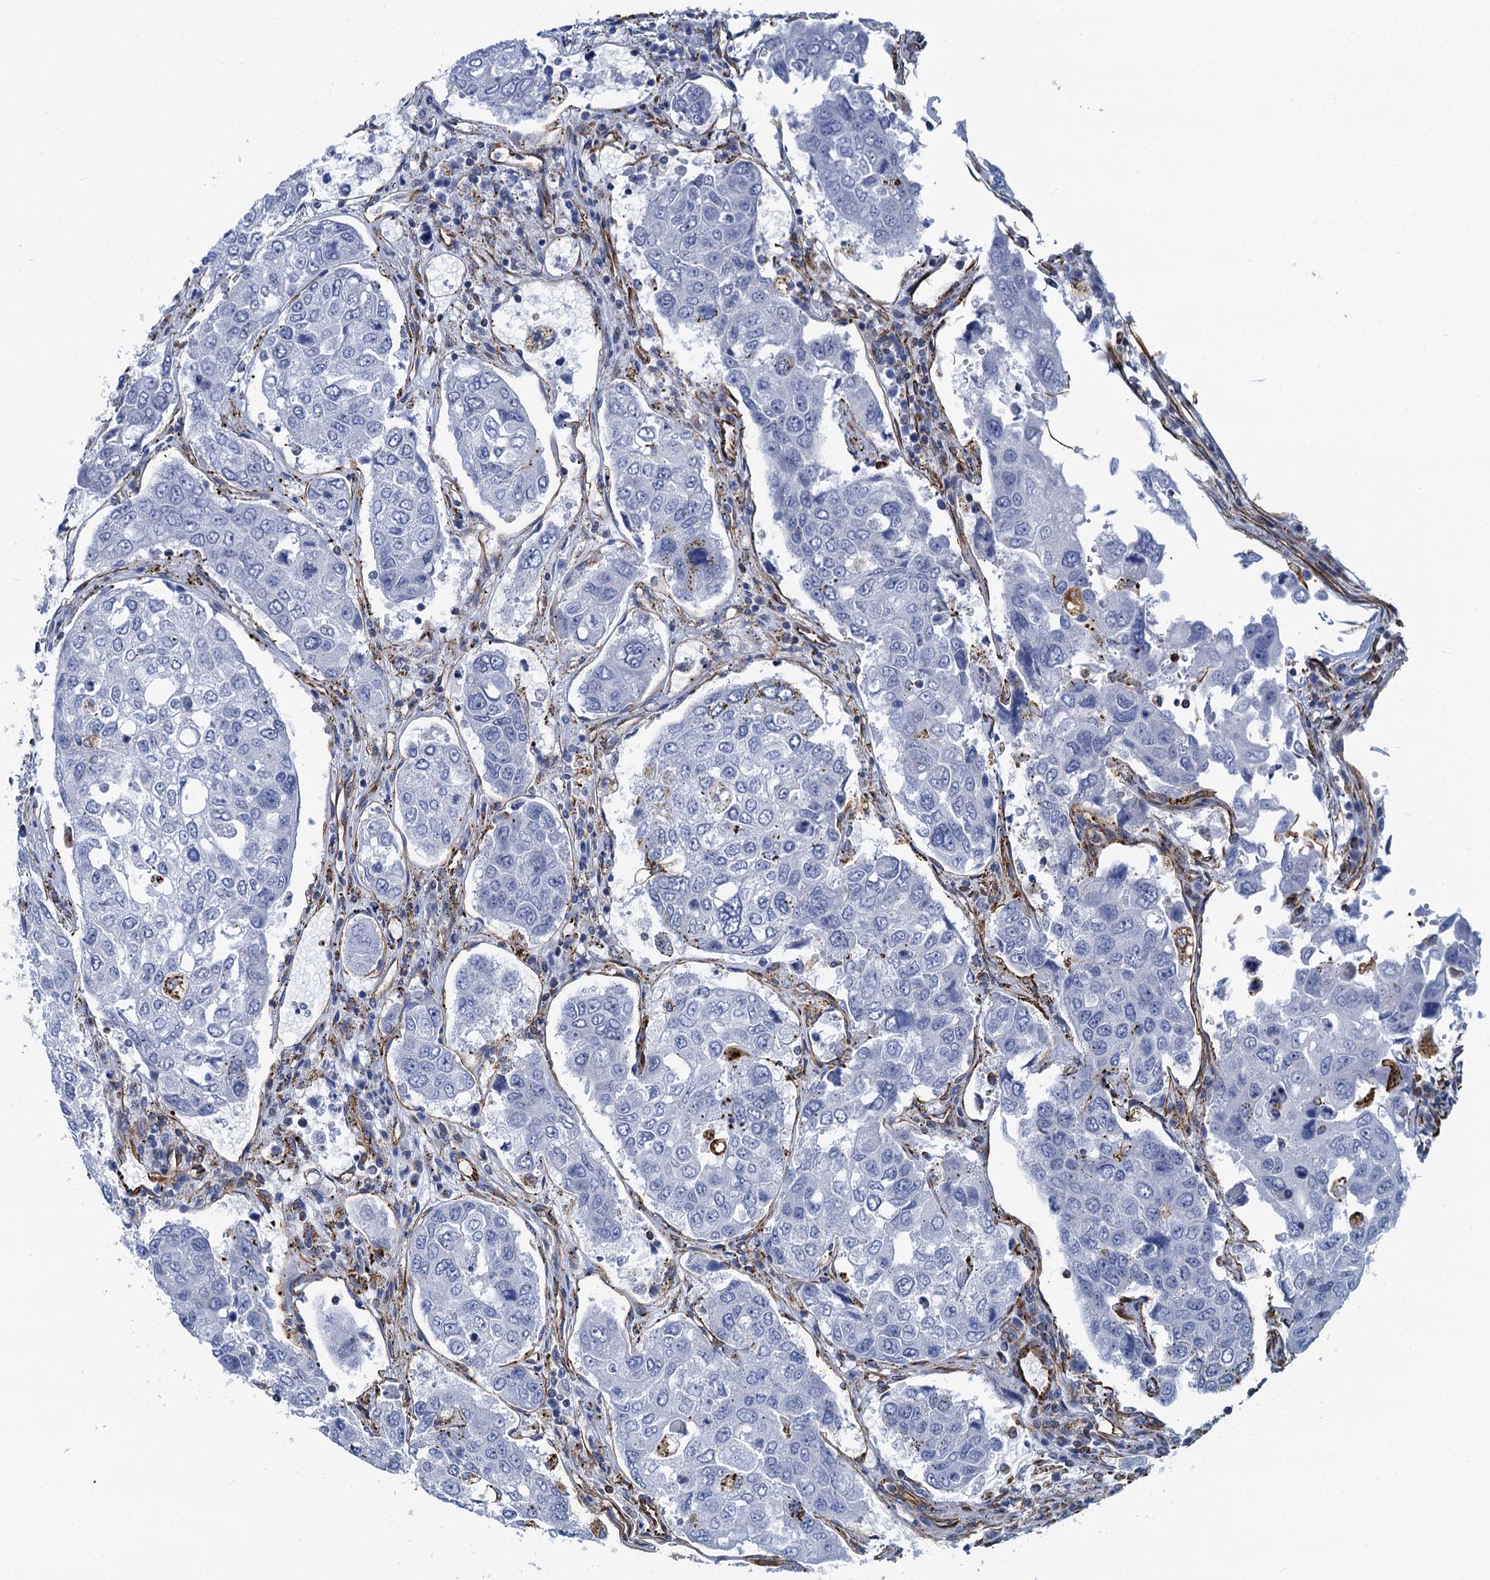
{"staining": {"intensity": "negative", "quantity": "none", "location": "none"}, "tissue": "urothelial cancer", "cell_type": "Tumor cells", "image_type": "cancer", "snomed": [{"axis": "morphology", "description": "Urothelial carcinoma, High grade"}, {"axis": "topography", "description": "Lymph node"}, {"axis": "topography", "description": "Urinary bladder"}], "caption": "IHC image of neoplastic tissue: human urothelial cancer stained with DAB shows no significant protein staining in tumor cells. (Brightfield microscopy of DAB immunohistochemistry at high magnification).", "gene": "PGM2", "patient": {"sex": "male", "age": 51}}